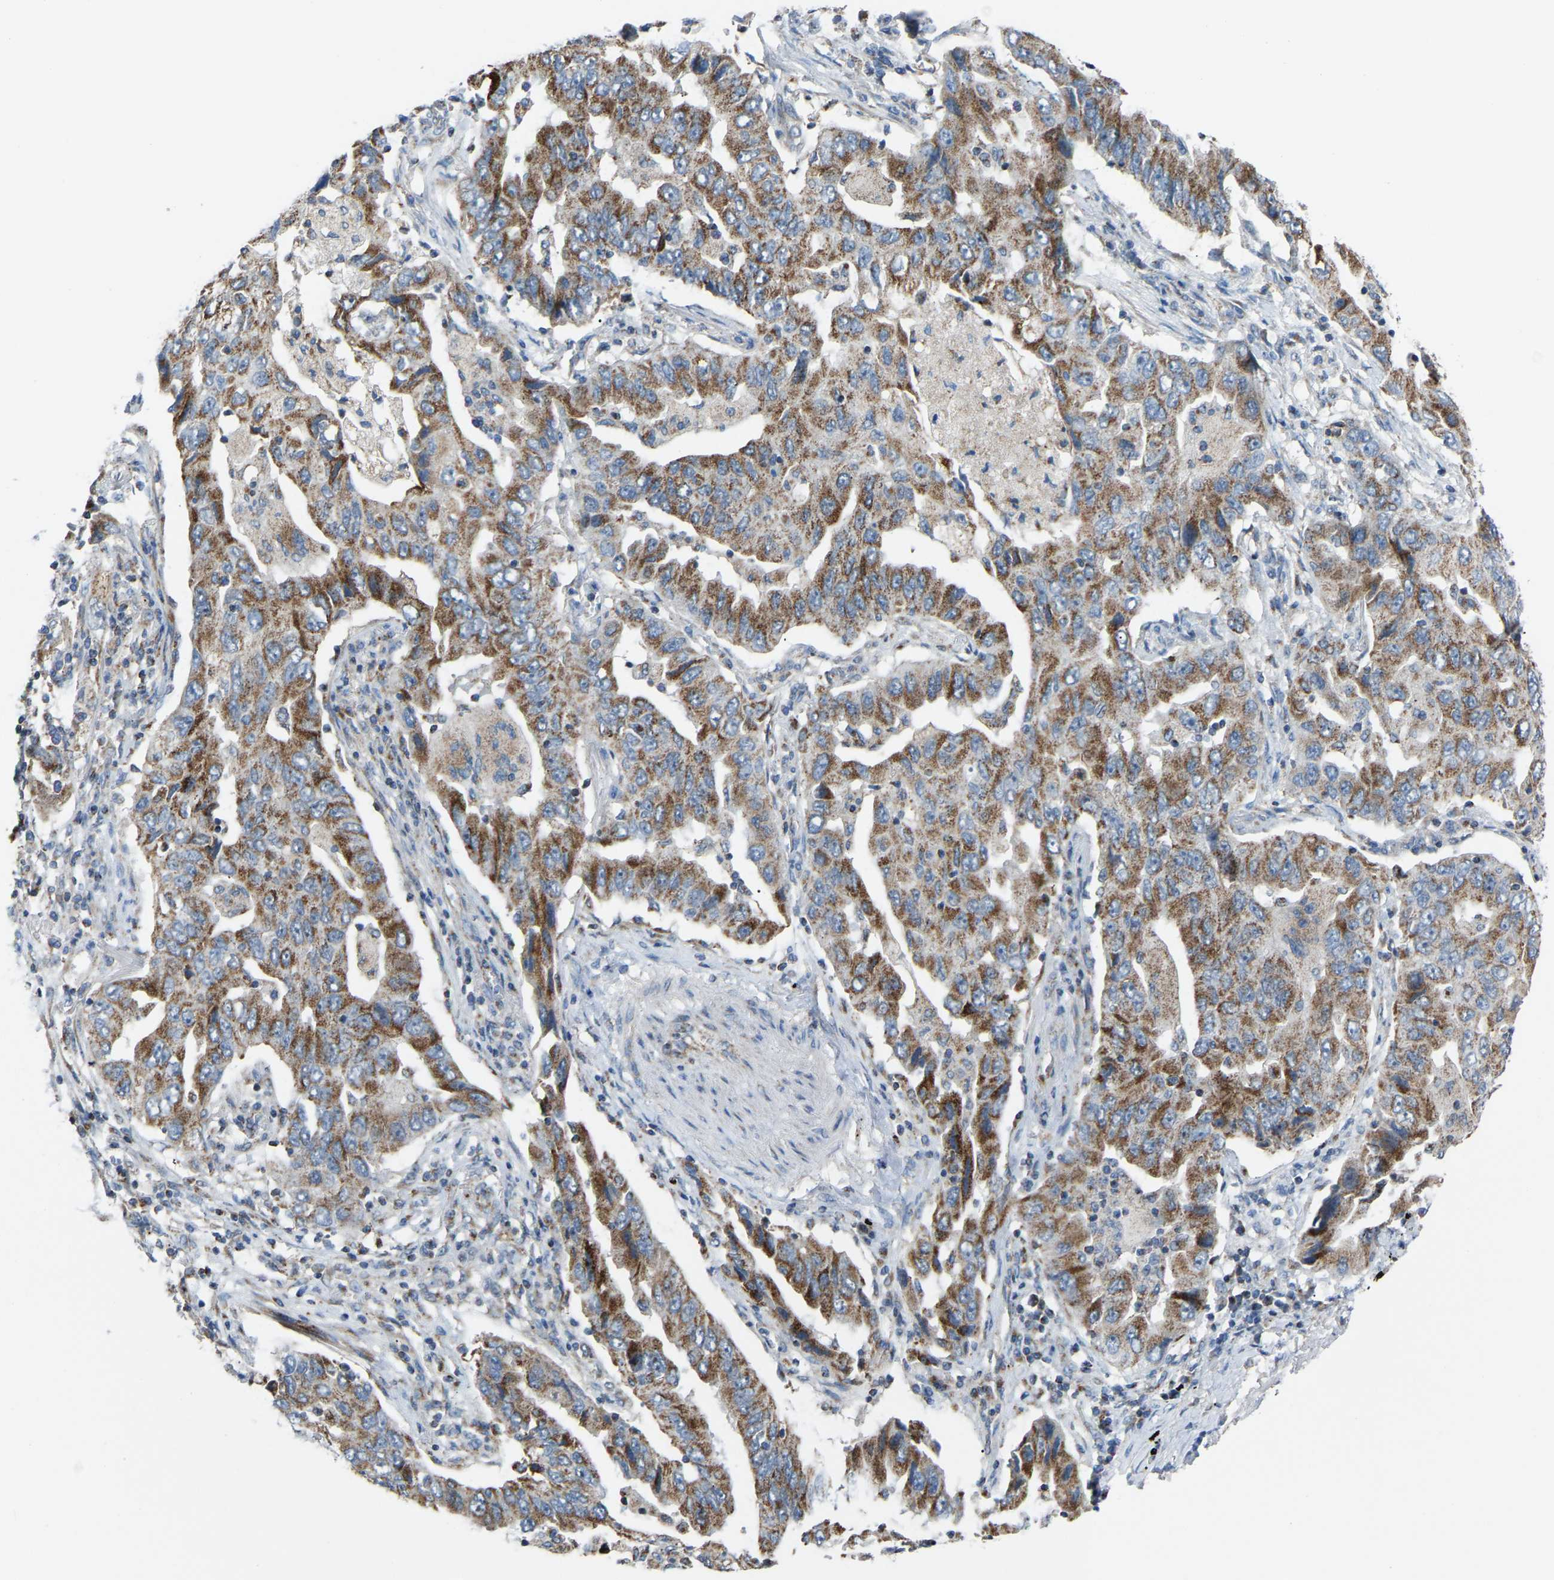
{"staining": {"intensity": "moderate", "quantity": ">75%", "location": "cytoplasmic/membranous"}, "tissue": "lung cancer", "cell_type": "Tumor cells", "image_type": "cancer", "snomed": [{"axis": "morphology", "description": "Adenocarcinoma, NOS"}, {"axis": "topography", "description": "Lung"}], "caption": "Tumor cells reveal medium levels of moderate cytoplasmic/membranous expression in approximately >75% of cells in adenocarcinoma (lung).", "gene": "CANT1", "patient": {"sex": "female", "age": 65}}